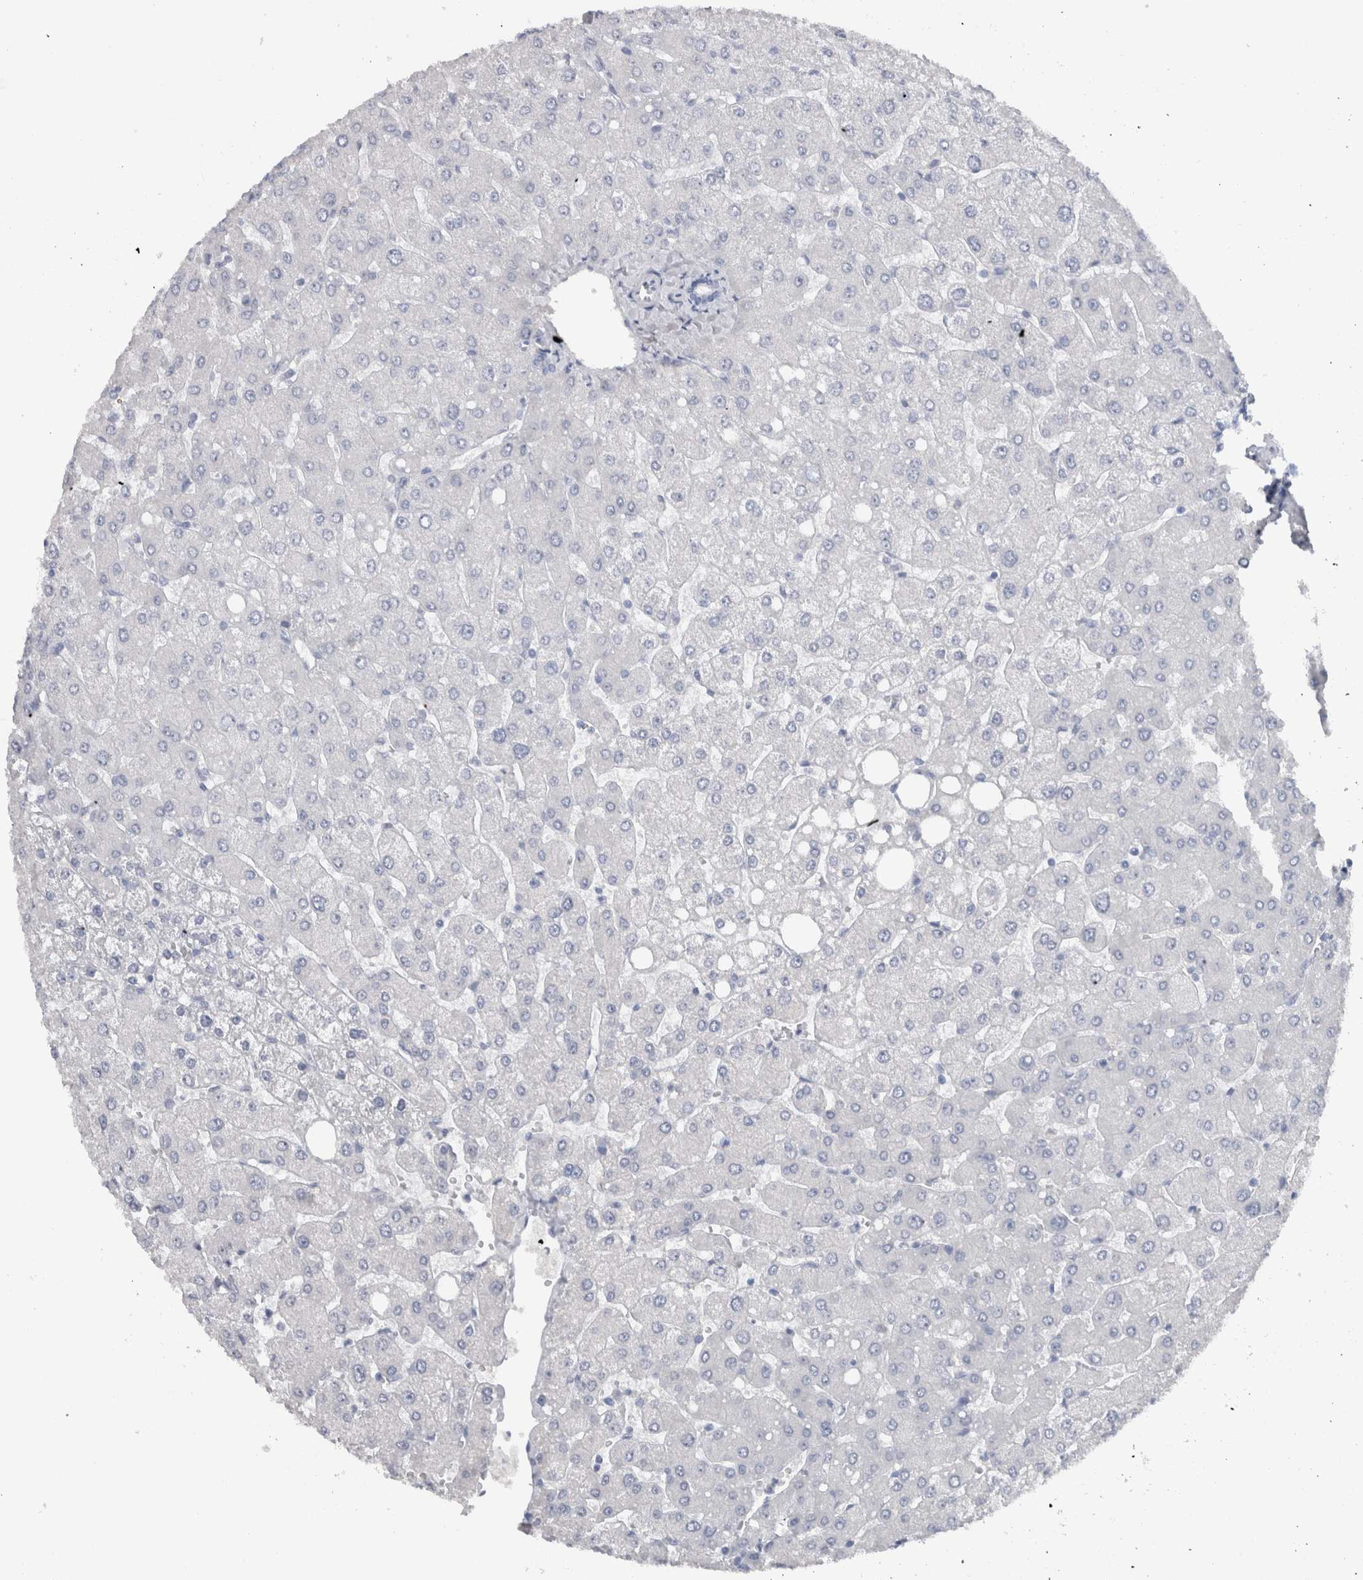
{"staining": {"intensity": "negative", "quantity": "none", "location": "none"}, "tissue": "liver", "cell_type": "Cholangiocytes", "image_type": "normal", "snomed": [{"axis": "morphology", "description": "Normal tissue, NOS"}, {"axis": "topography", "description": "Liver"}], "caption": "This is an immunohistochemistry histopathology image of benign human liver. There is no staining in cholangiocytes.", "gene": "ADAM2", "patient": {"sex": "male", "age": 55}}